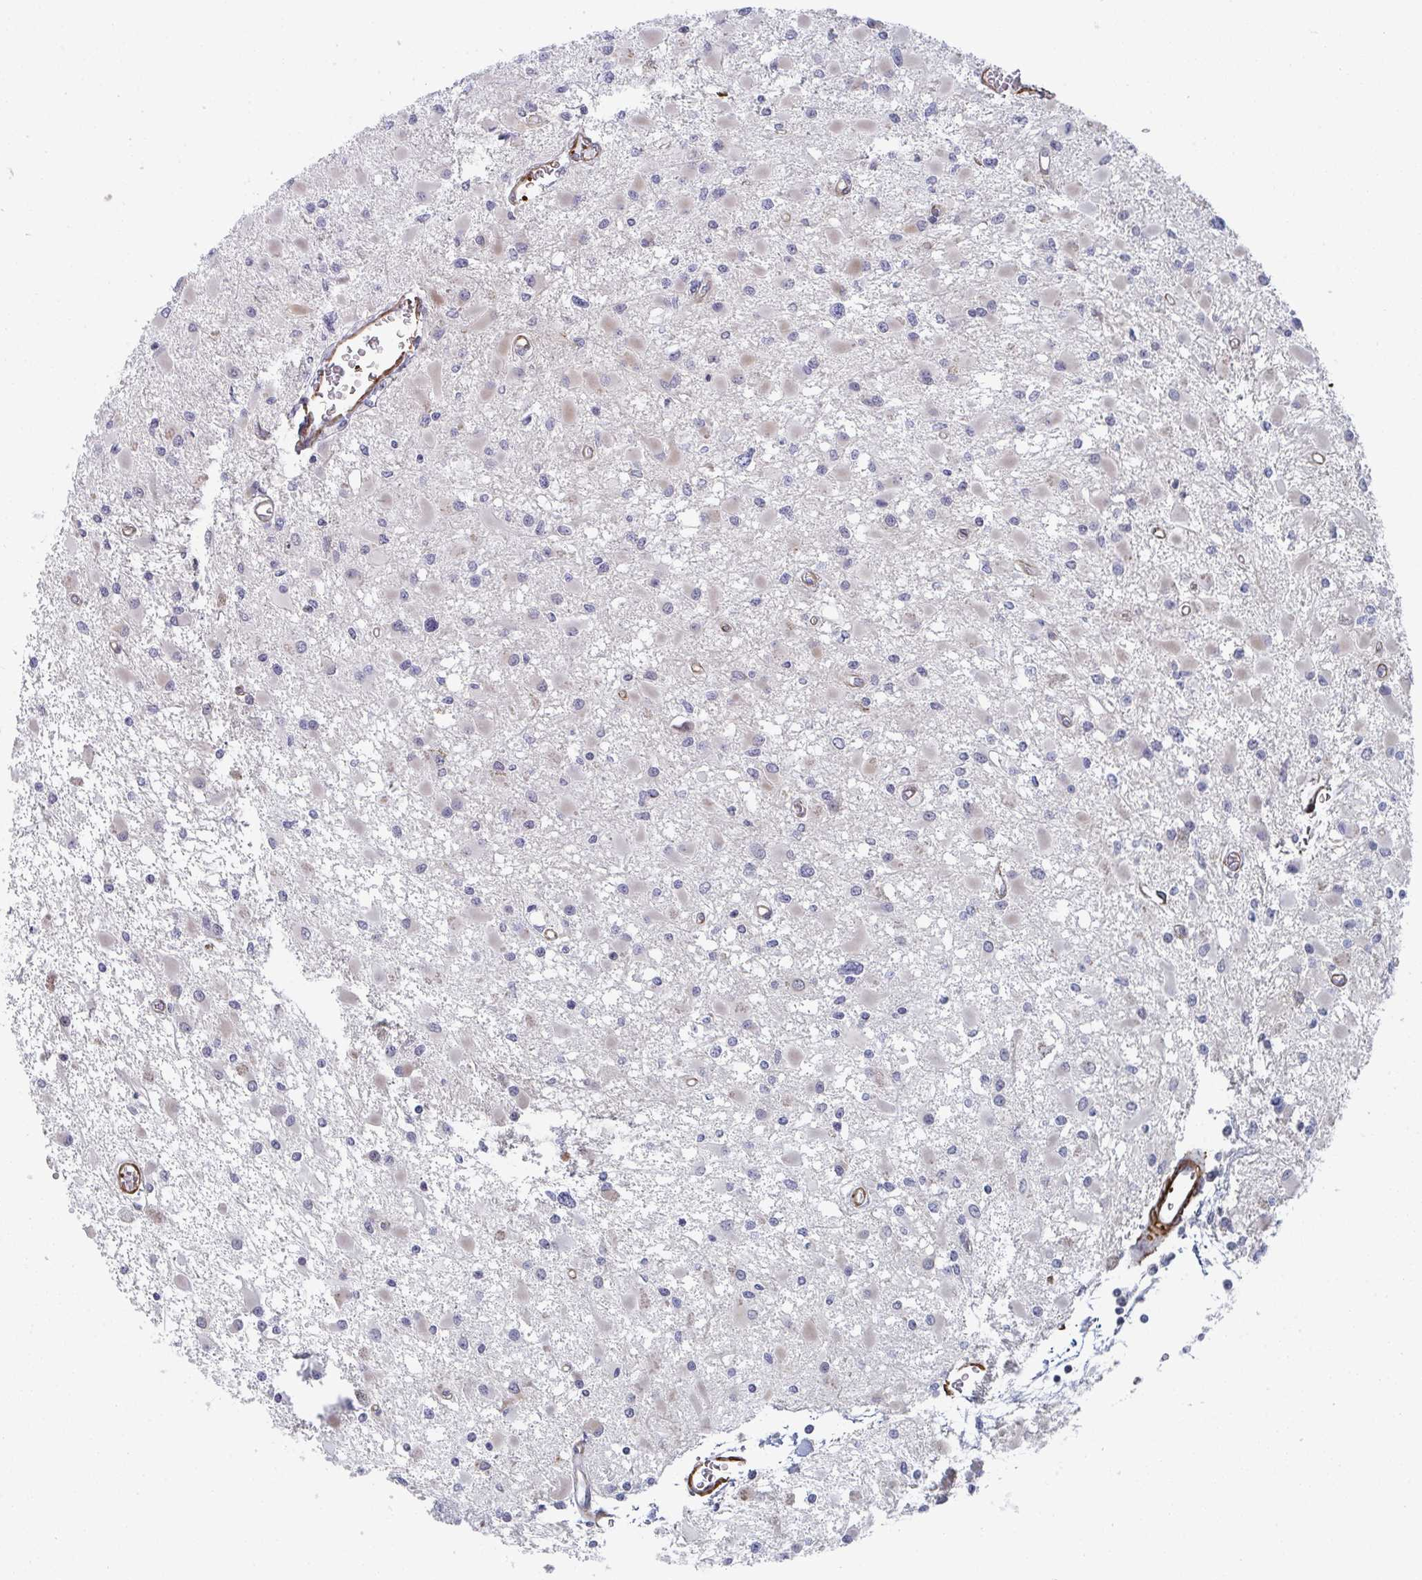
{"staining": {"intensity": "negative", "quantity": "none", "location": "none"}, "tissue": "glioma", "cell_type": "Tumor cells", "image_type": "cancer", "snomed": [{"axis": "morphology", "description": "Glioma, malignant, High grade"}, {"axis": "topography", "description": "Brain"}], "caption": "Immunohistochemistry (IHC) image of malignant glioma (high-grade) stained for a protein (brown), which shows no staining in tumor cells. (Stains: DAB IHC with hematoxylin counter stain, Microscopy: brightfield microscopy at high magnification).", "gene": "NEURL4", "patient": {"sex": "male", "age": 54}}